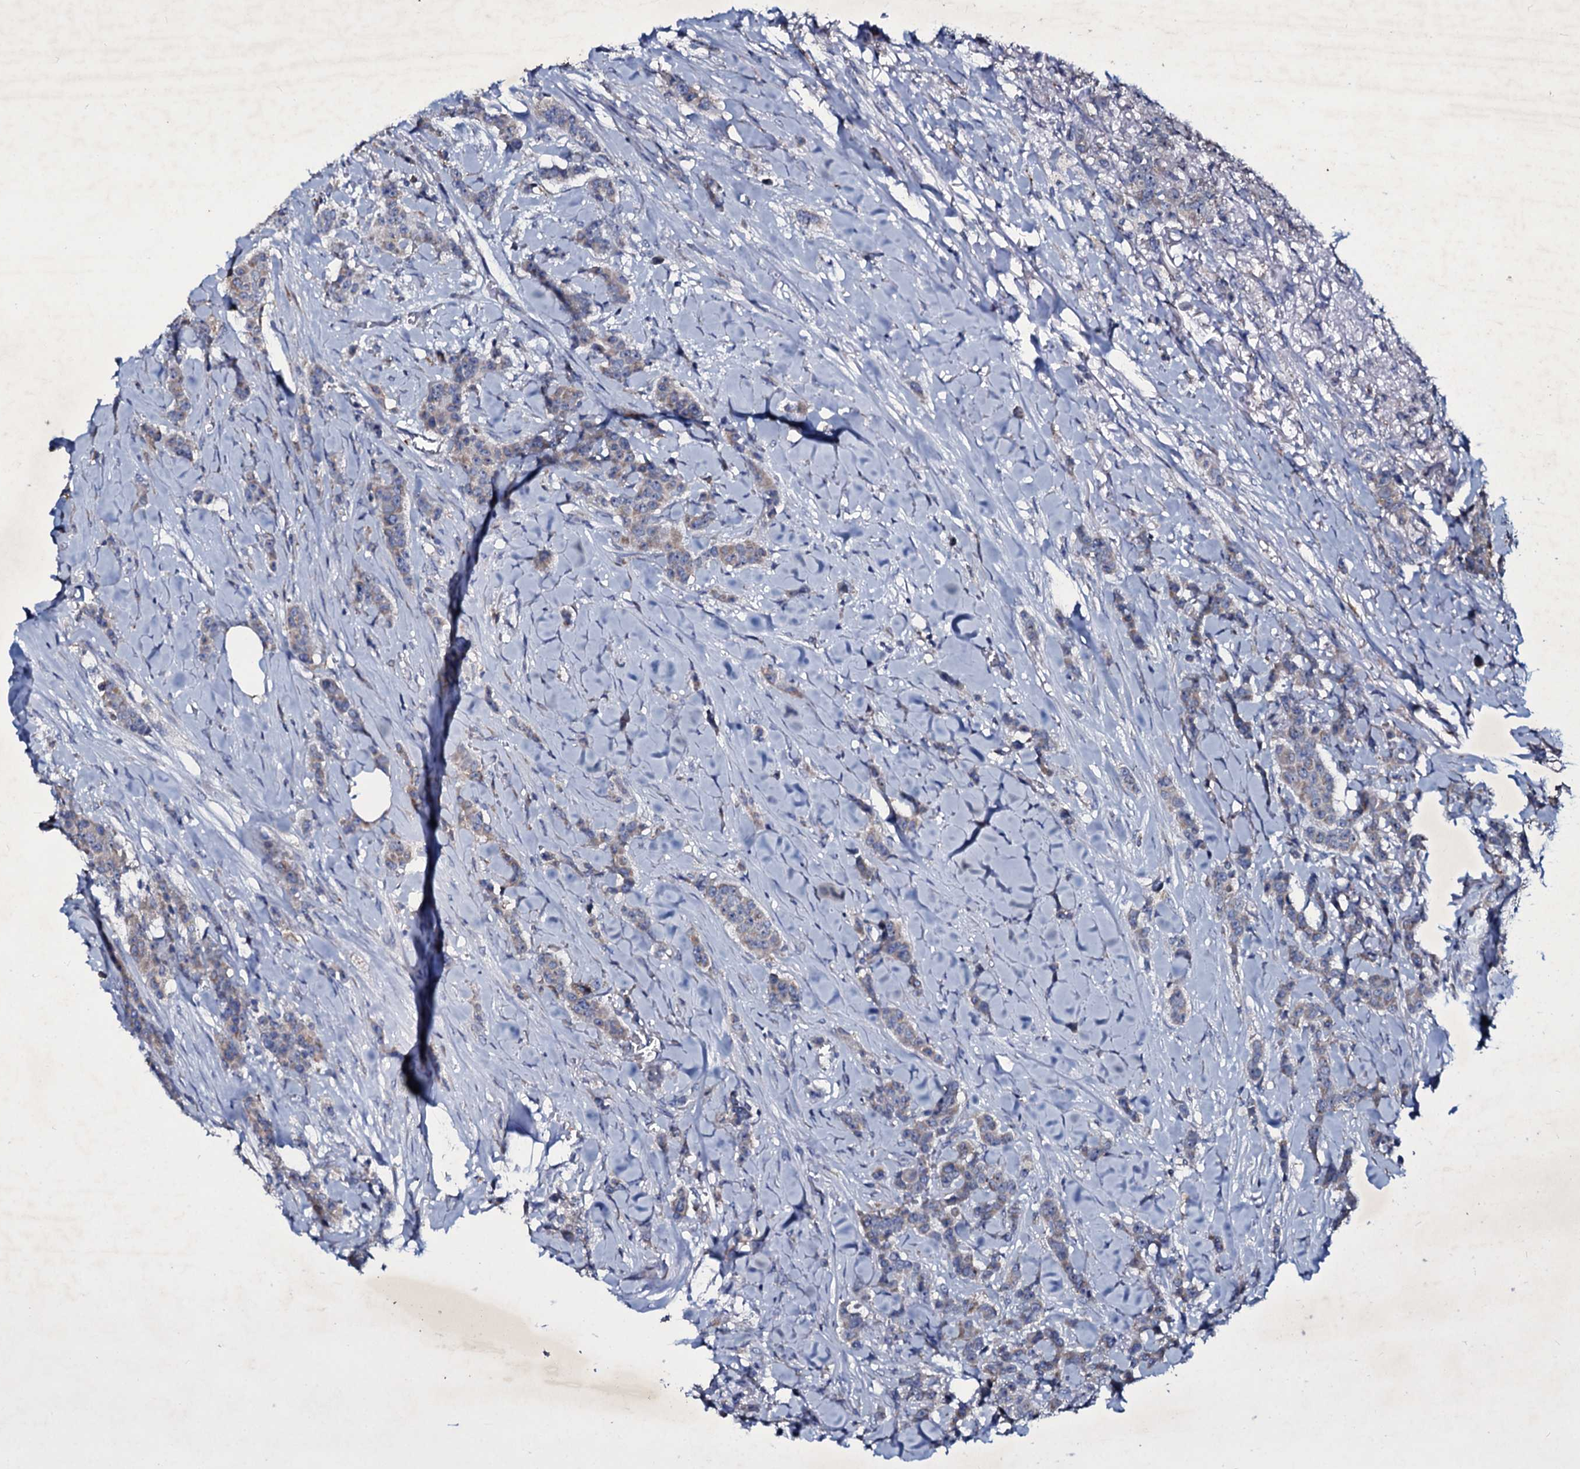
{"staining": {"intensity": "weak", "quantity": "<25%", "location": "cytoplasmic/membranous"}, "tissue": "breast cancer", "cell_type": "Tumor cells", "image_type": "cancer", "snomed": [{"axis": "morphology", "description": "Duct carcinoma"}, {"axis": "topography", "description": "Breast"}], "caption": "Immunohistochemistry of infiltrating ductal carcinoma (breast) exhibits no expression in tumor cells.", "gene": "SELENOT", "patient": {"sex": "female", "age": 40}}